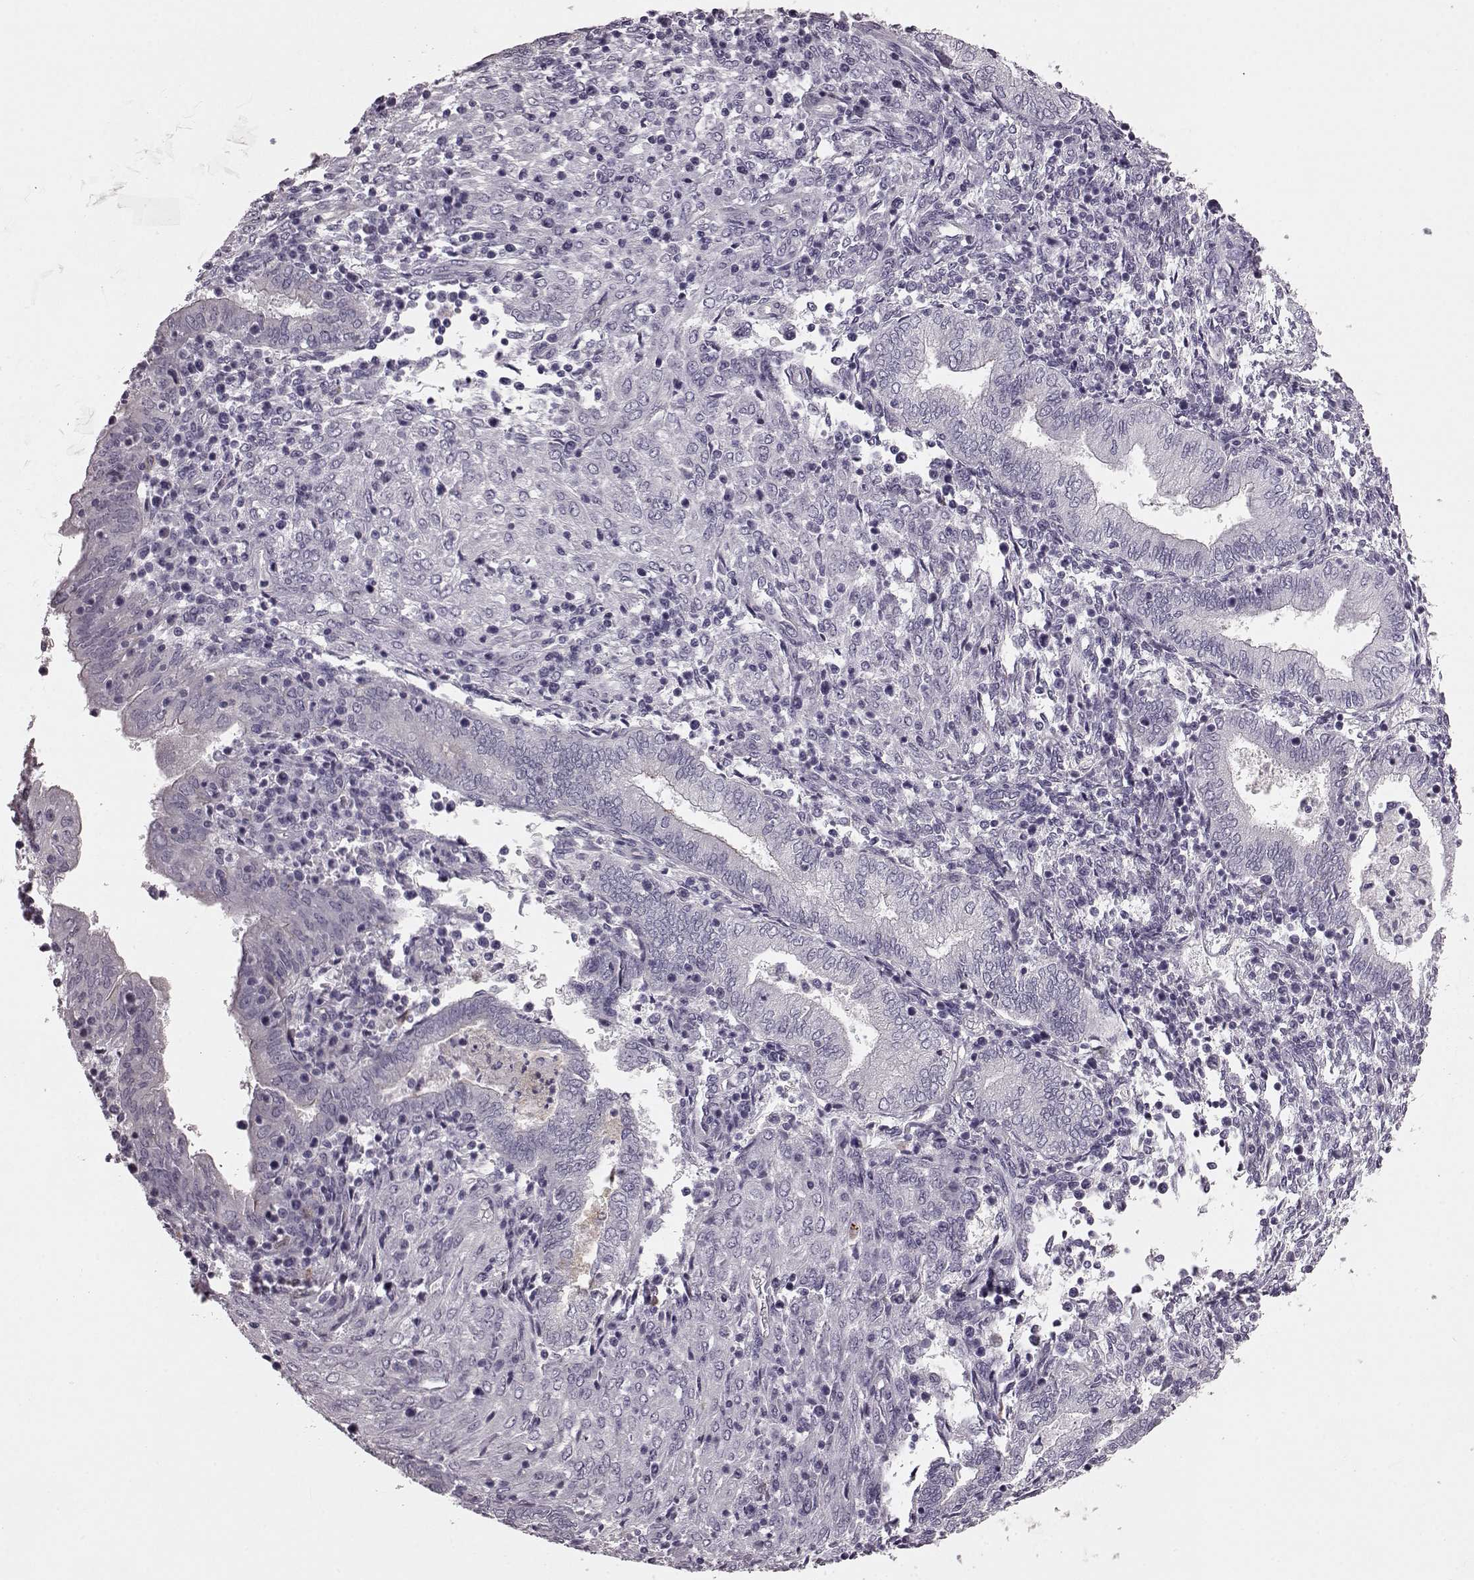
{"staining": {"intensity": "negative", "quantity": "none", "location": "none"}, "tissue": "endometrium", "cell_type": "Cells in endometrial stroma", "image_type": "normal", "snomed": [{"axis": "morphology", "description": "Normal tissue, NOS"}, {"axis": "topography", "description": "Endometrium"}], "caption": "Photomicrograph shows no significant protein expression in cells in endometrial stroma of unremarkable endometrium. Nuclei are stained in blue.", "gene": "SNTG1", "patient": {"sex": "female", "age": 42}}